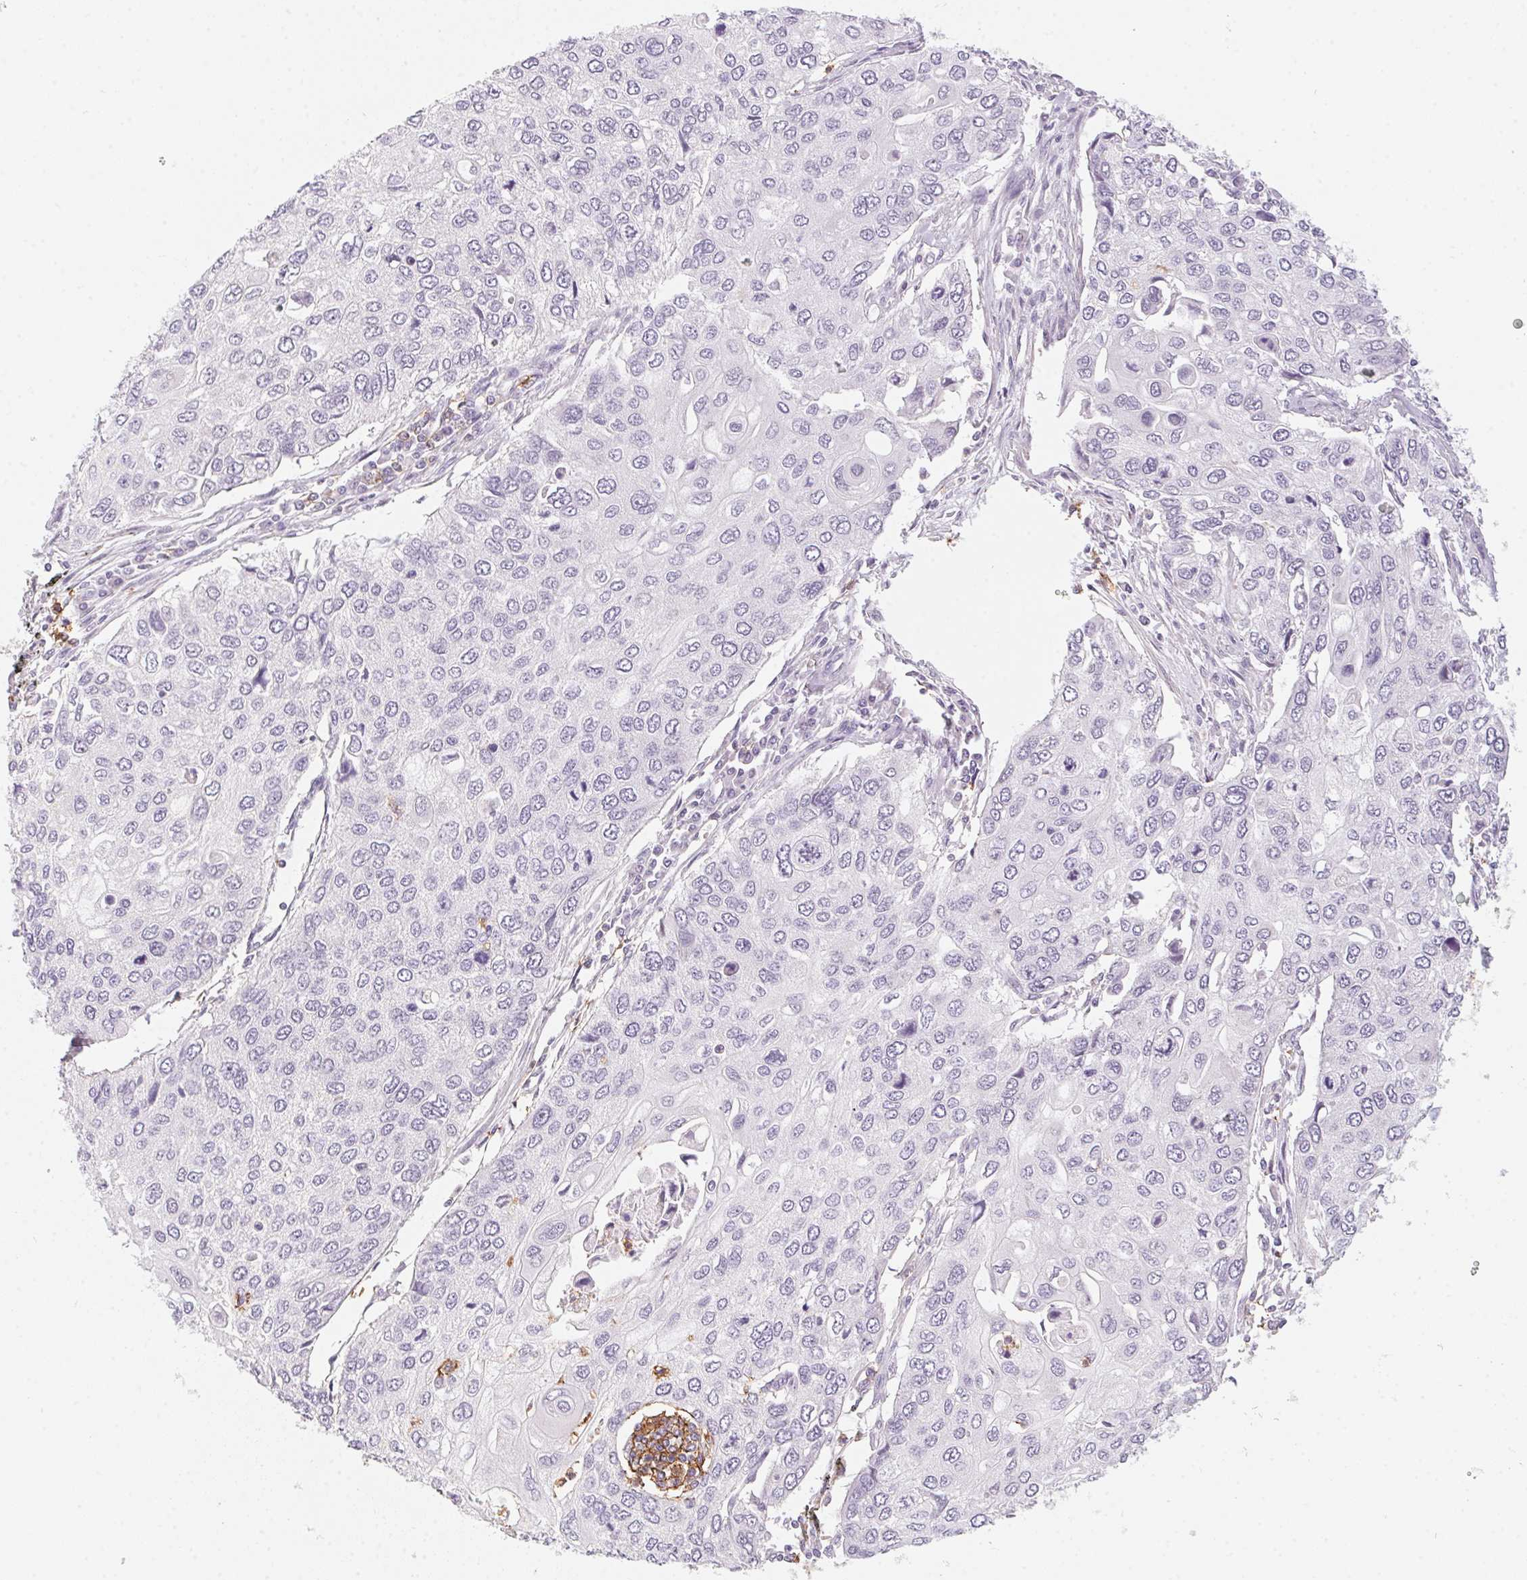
{"staining": {"intensity": "negative", "quantity": "none", "location": "none"}, "tissue": "lung cancer", "cell_type": "Tumor cells", "image_type": "cancer", "snomed": [{"axis": "morphology", "description": "Squamous cell carcinoma, NOS"}, {"axis": "morphology", "description": "Squamous cell carcinoma, metastatic, NOS"}, {"axis": "topography", "description": "Lung"}], "caption": "Protein analysis of lung cancer shows no significant expression in tumor cells. (Brightfield microscopy of DAB (3,3'-diaminobenzidine) IHC at high magnification).", "gene": "PRPH", "patient": {"sex": "male", "age": 63}}